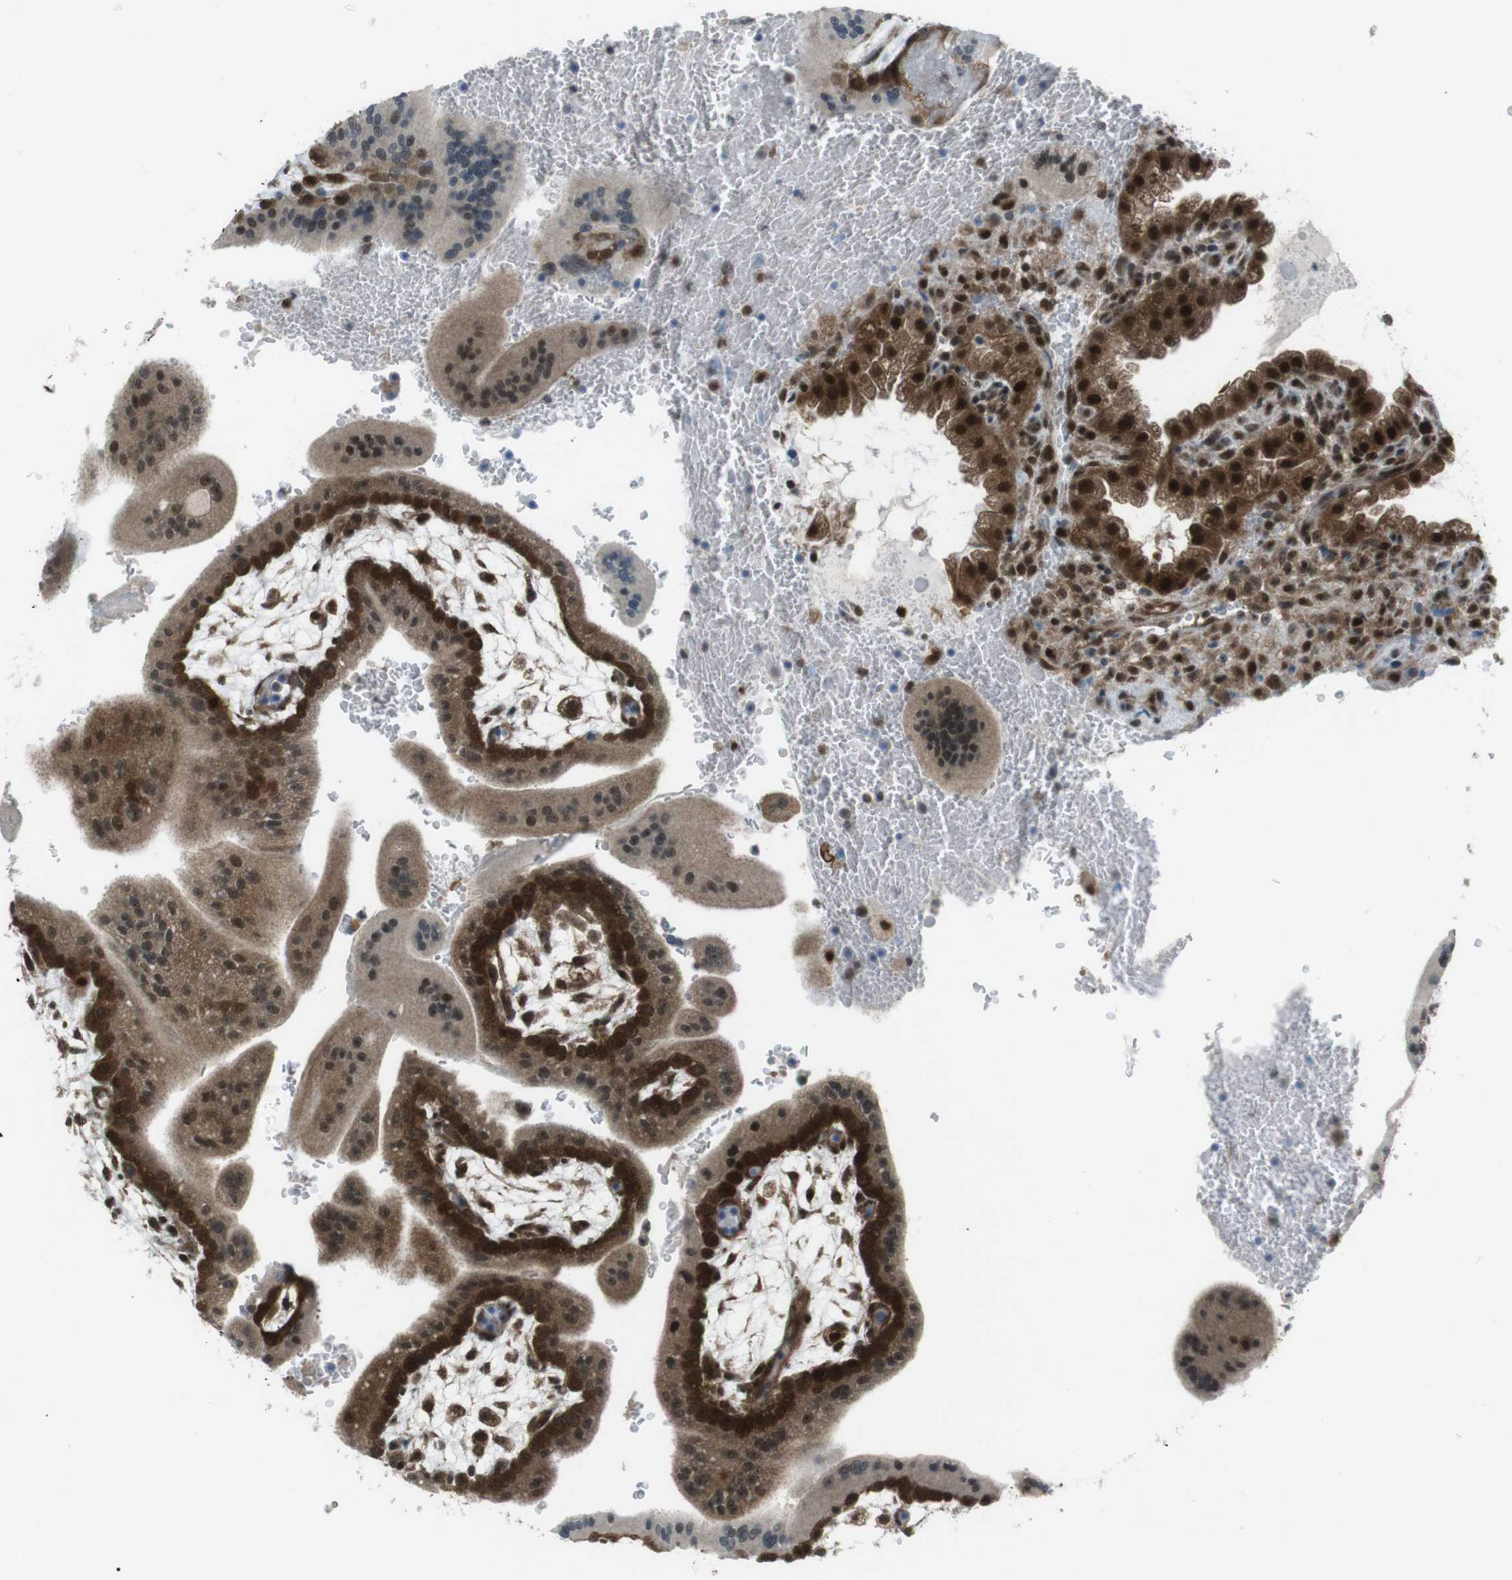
{"staining": {"intensity": "strong", "quantity": ">75%", "location": "cytoplasmic/membranous,nuclear"}, "tissue": "placenta", "cell_type": "Decidual cells", "image_type": "normal", "snomed": [{"axis": "morphology", "description": "Normal tissue, NOS"}, {"axis": "topography", "description": "Placenta"}], "caption": "Human placenta stained with a protein marker shows strong staining in decidual cells.", "gene": "CSNK1D", "patient": {"sex": "female", "age": 35}}